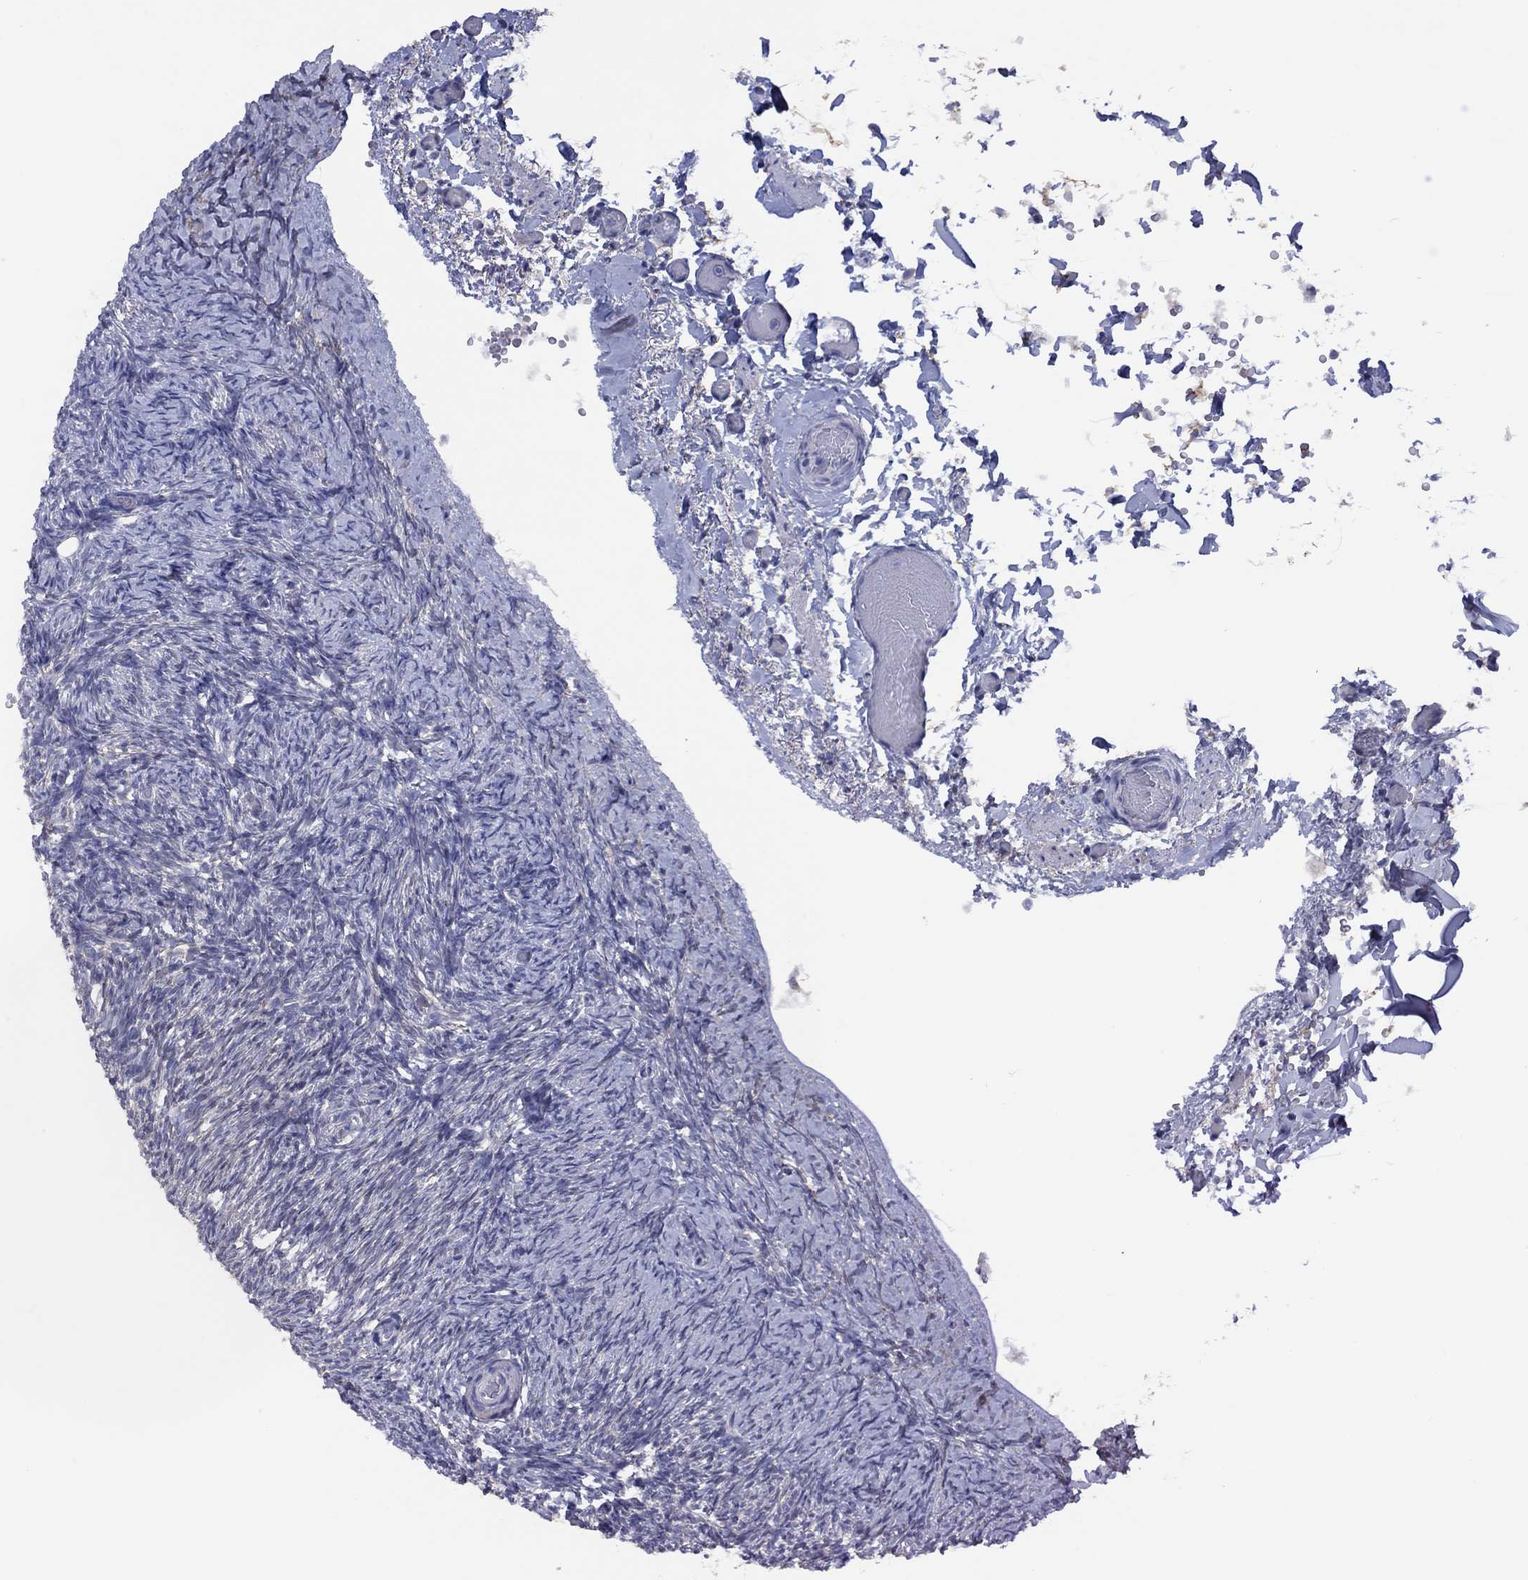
{"staining": {"intensity": "negative", "quantity": "none", "location": "none"}, "tissue": "ovary", "cell_type": "Follicle cells", "image_type": "normal", "snomed": [{"axis": "morphology", "description": "Normal tissue, NOS"}, {"axis": "topography", "description": "Ovary"}], "caption": "Human ovary stained for a protein using immunohistochemistry (IHC) reveals no positivity in follicle cells.", "gene": "CYP2B6", "patient": {"sex": "female", "age": 39}}